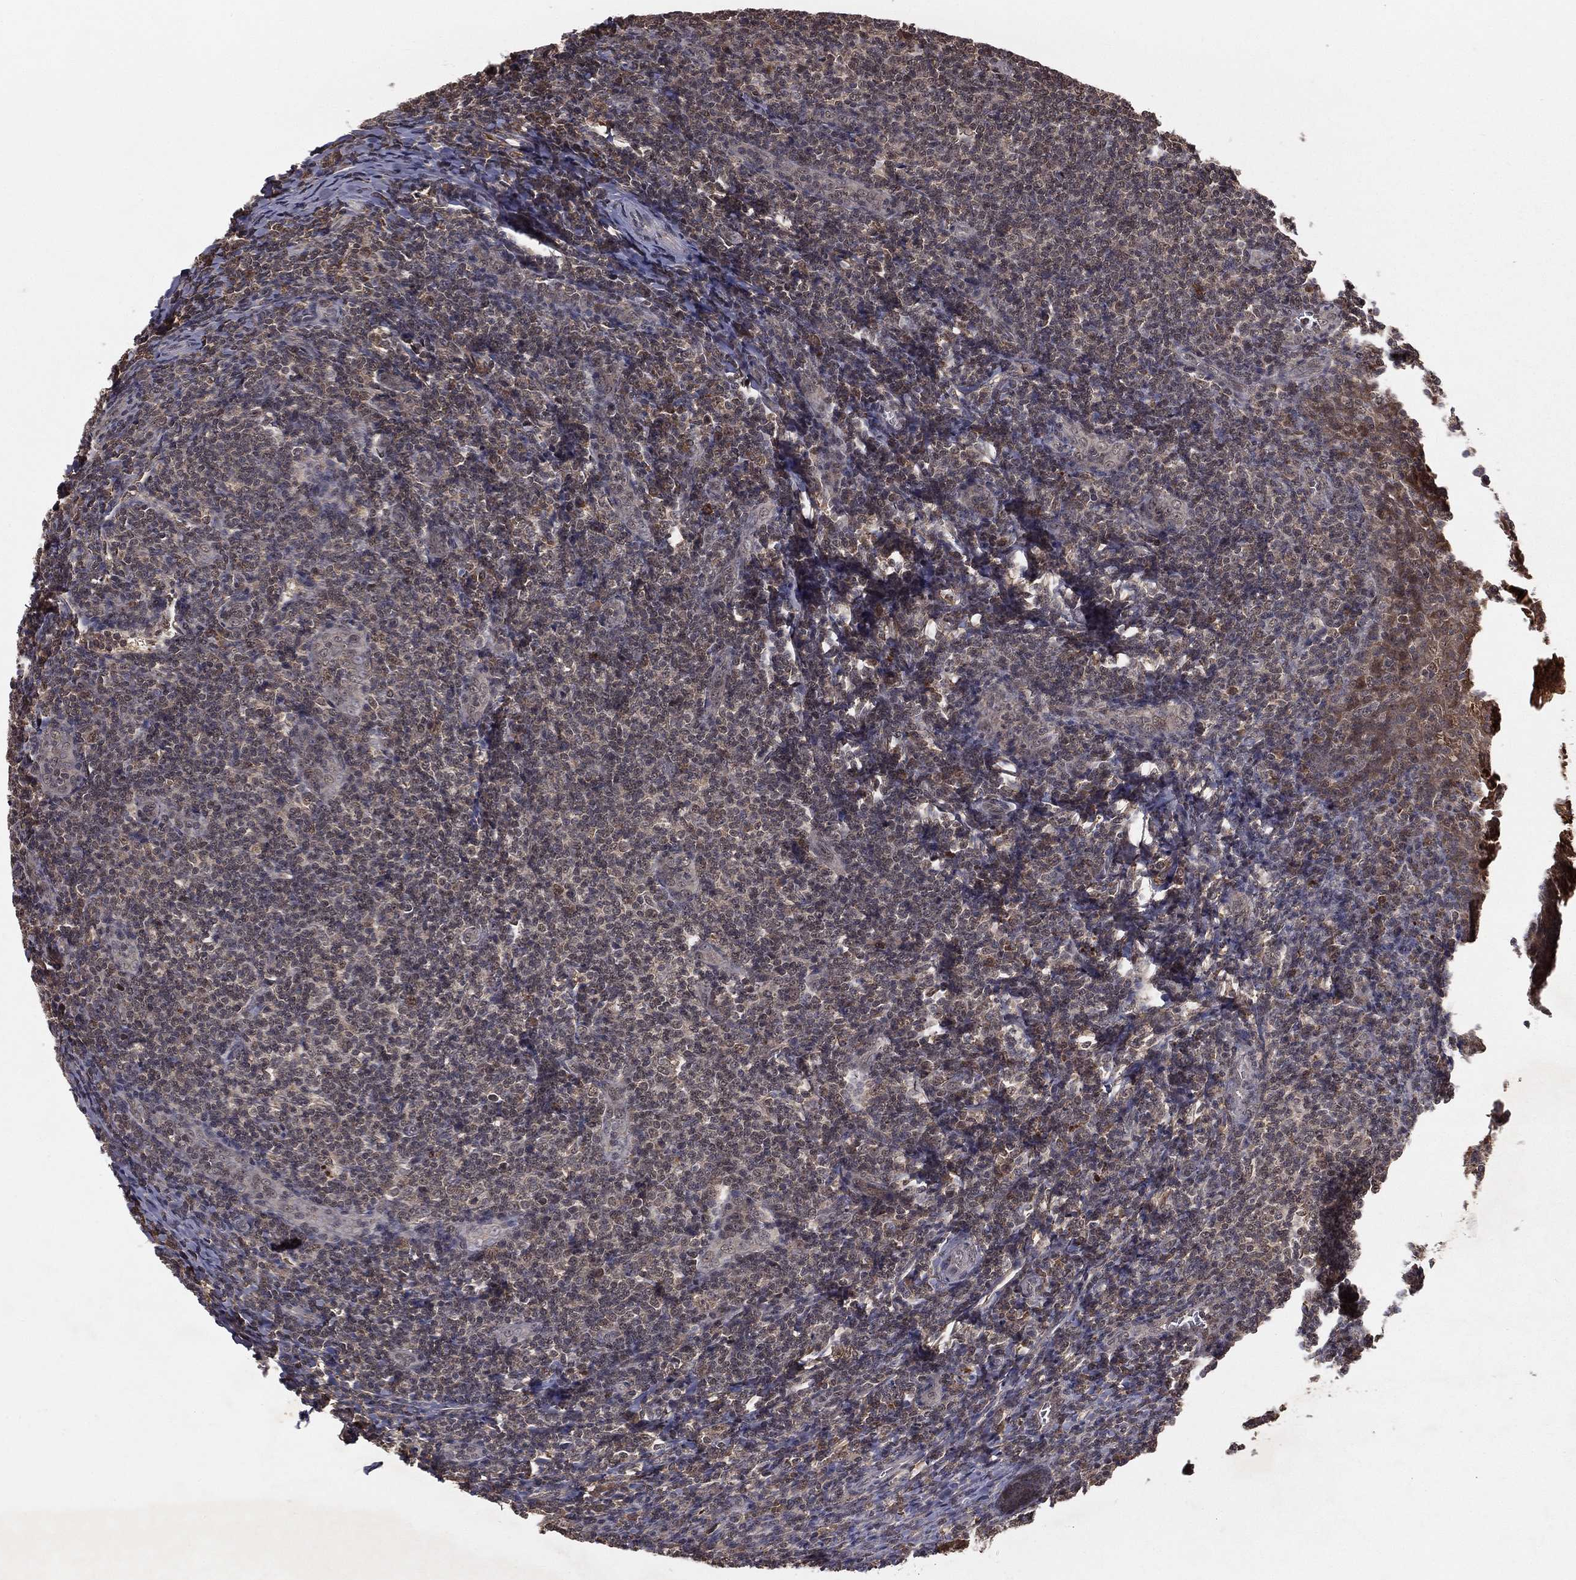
{"staining": {"intensity": "weak", "quantity": "<25%", "location": "cytoplasmic/membranous"}, "tissue": "tonsil", "cell_type": "Germinal center cells", "image_type": "normal", "snomed": [{"axis": "morphology", "description": "Normal tissue, NOS"}, {"axis": "topography", "description": "Tonsil"}], "caption": "This image is of normal tonsil stained with IHC to label a protein in brown with the nuclei are counter-stained blue. There is no staining in germinal center cells. (Immunohistochemistry, brightfield microscopy, high magnification).", "gene": "ZDHHC15", "patient": {"sex": "male", "age": 20}}